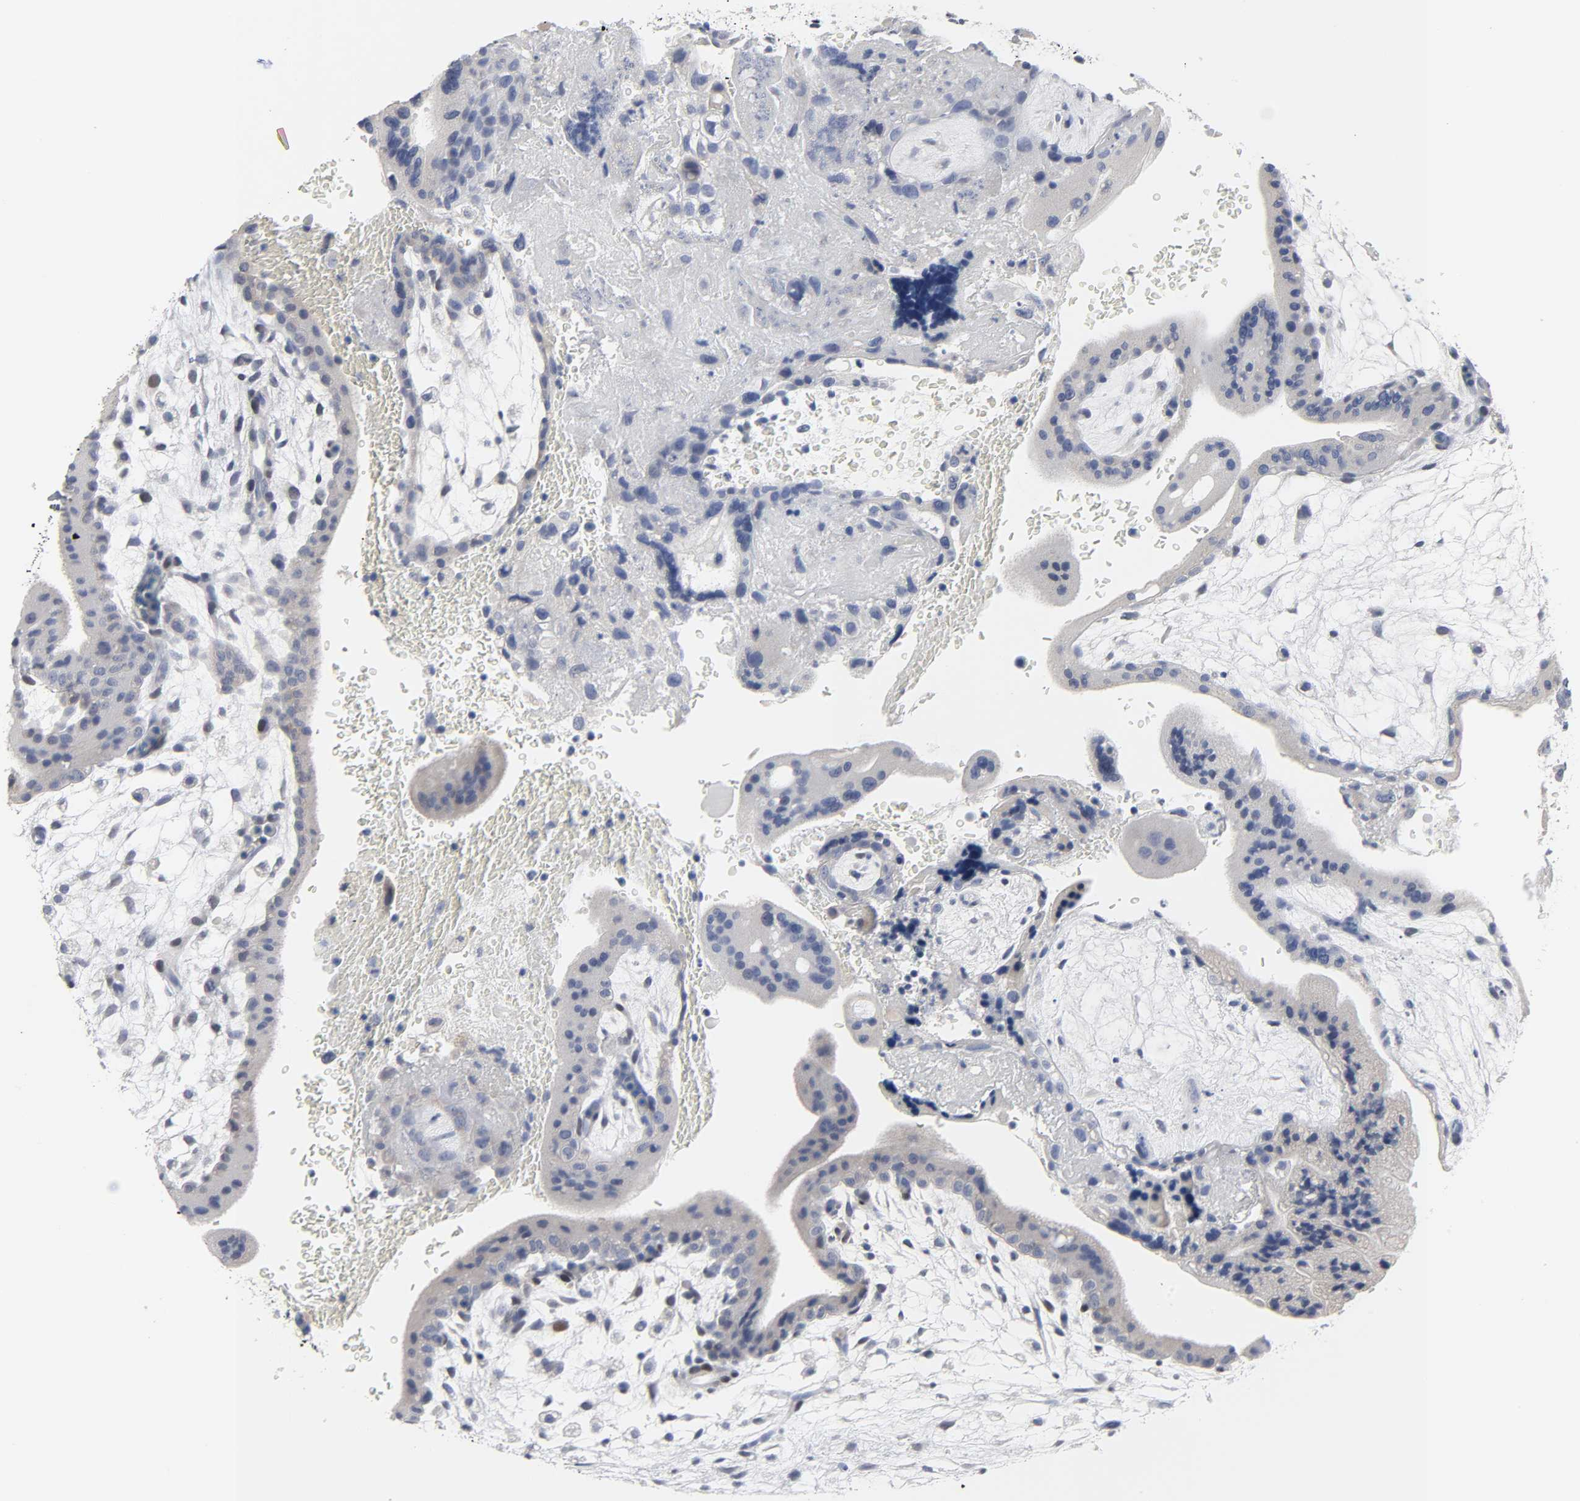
{"staining": {"intensity": "negative", "quantity": "none", "location": "none"}, "tissue": "placenta", "cell_type": "Decidual cells", "image_type": "normal", "snomed": [{"axis": "morphology", "description": "Normal tissue, NOS"}, {"axis": "topography", "description": "Placenta"}], "caption": "Decidual cells show no significant protein staining in benign placenta. (Brightfield microscopy of DAB (3,3'-diaminobenzidine) immunohistochemistry (IHC) at high magnification).", "gene": "SALL2", "patient": {"sex": "female", "age": 35}}